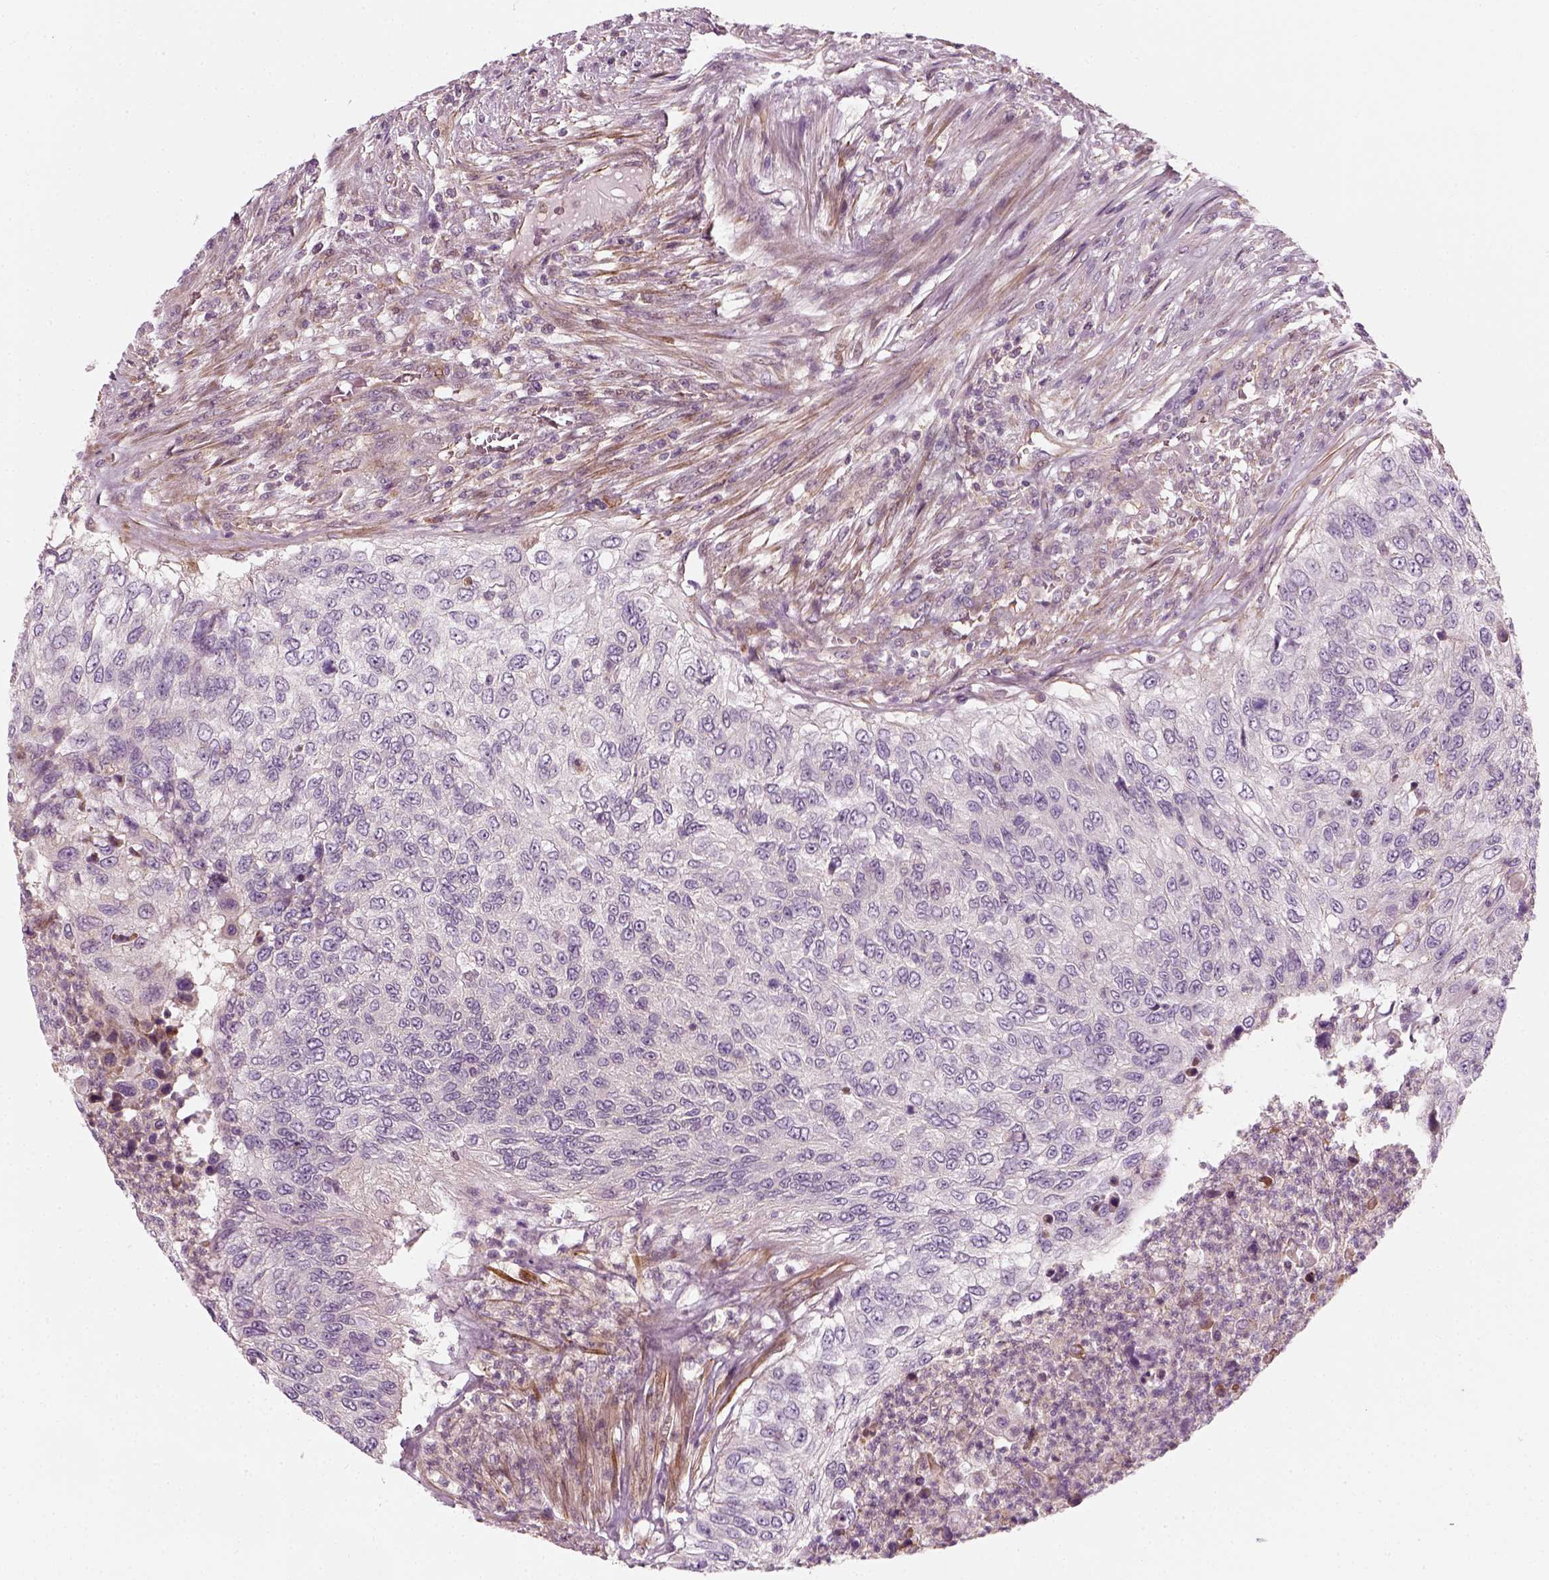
{"staining": {"intensity": "negative", "quantity": "none", "location": "none"}, "tissue": "urothelial cancer", "cell_type": "Tumor cells", "image_type": "cancer", "snomed": [{"axis": "morphology", "description": "Urothelial carcinoma, High grade"}, {"axis": "topography", "description": "Urinary bladder"}], "caption": "A high-resolution histopathology image shows IHC staining of urothelial cancer, which displays no significant staining in tumor cells.", "gene": "DNASE1L1", "patient": {"sex": "female", "age": 60}}